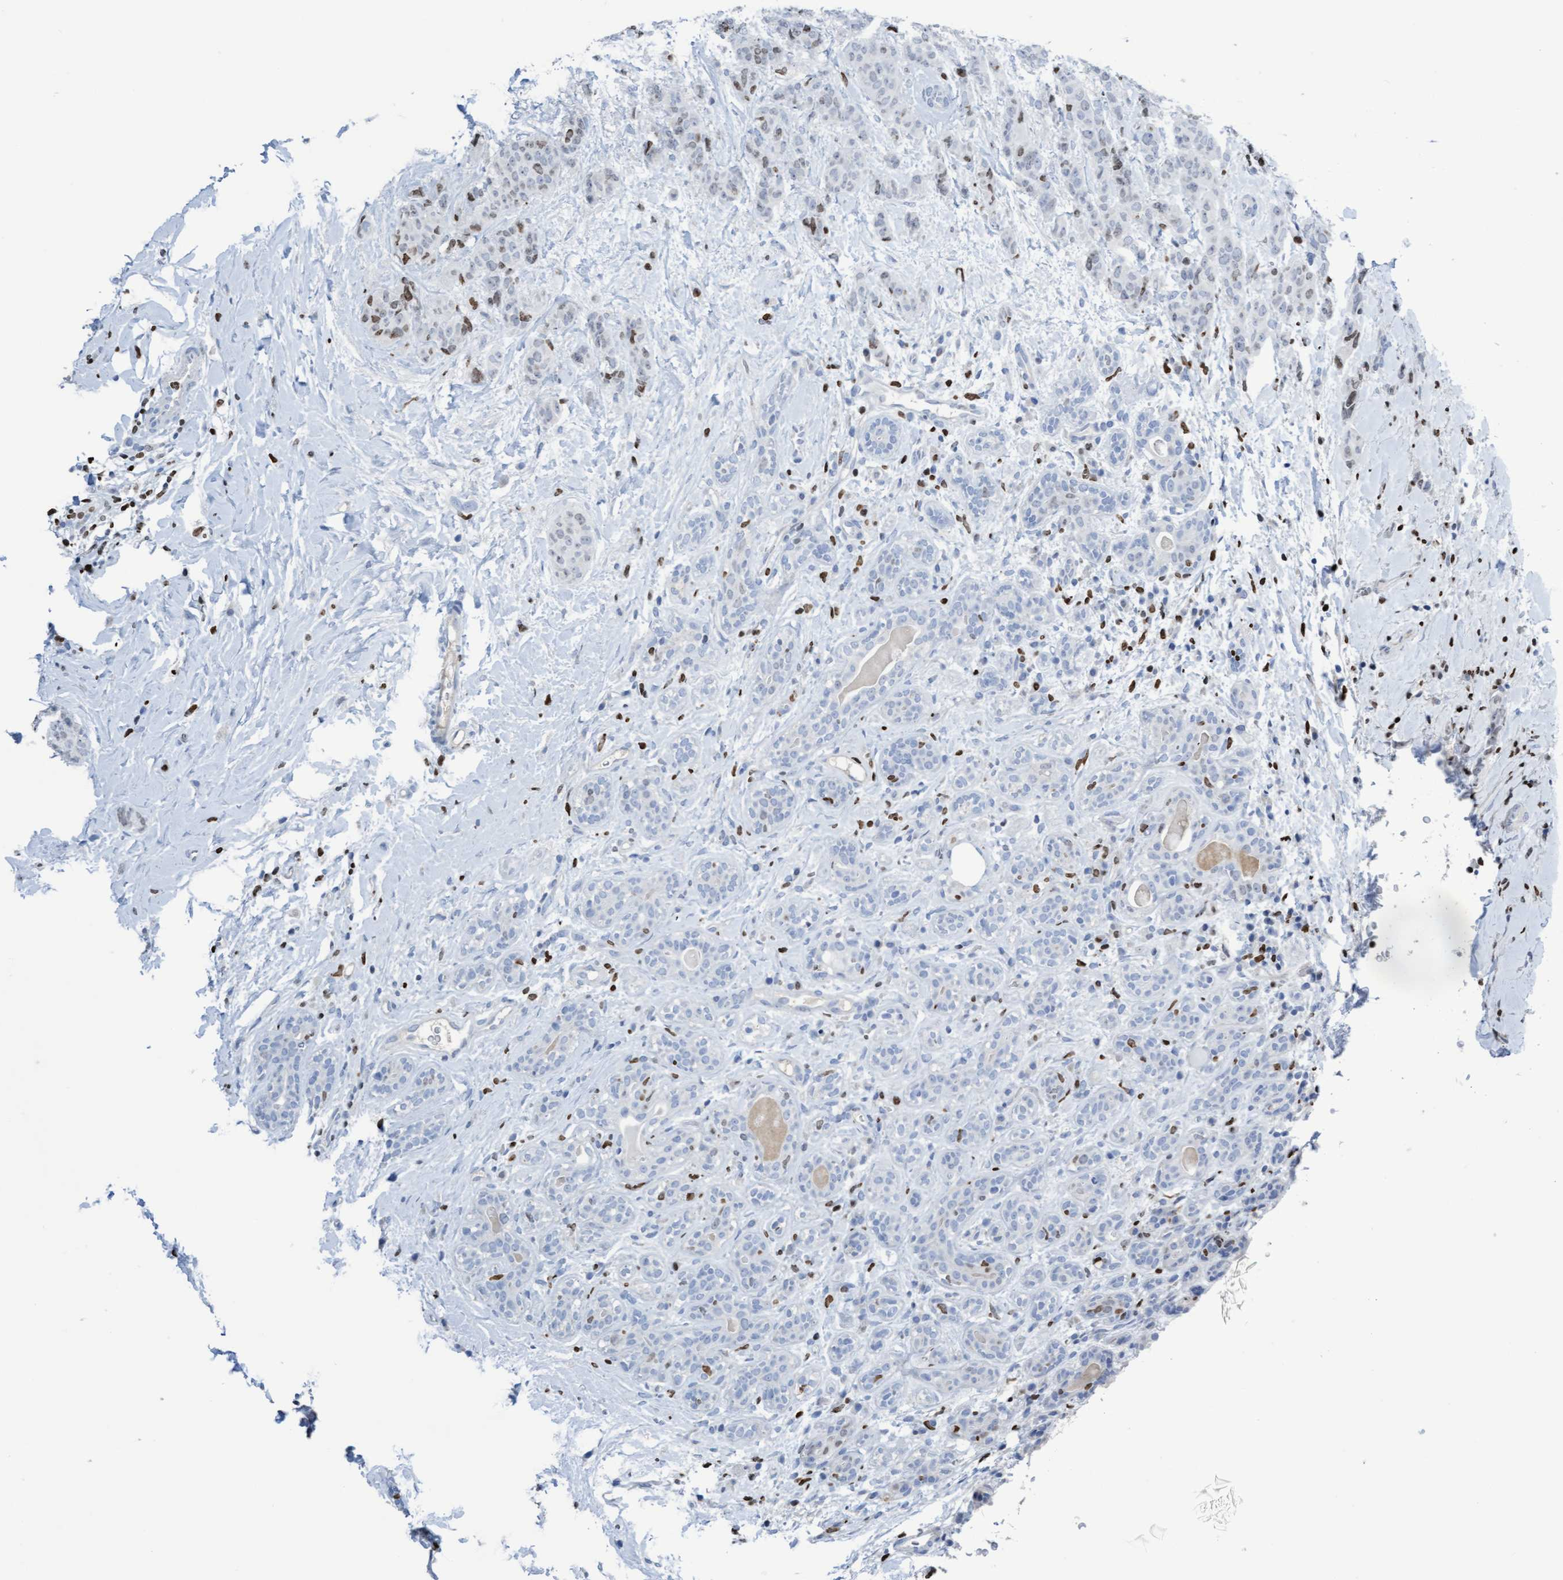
{"staining": {"intensity": "negative", "quantity": "none", "location": "none"}, "tissue": "breast cancer", "cell_type": "Tumor cells", "image_type": "cancer", "snomed": [{"axis": "morphology", "description": "Normal tissue, NOS"}, {"axis": "morphology", "description": "Duct carcinoma"}, {"axis": "topography", "description": "Breast"}], "caption": "Immunohistochemistry (IHC) of breast intraductal carcinoma exhibits no positivity in tumor cells. Nuclei are stained in blue.", "gene": "CBX2", "patient": {"sex": "female", "age": 40}}